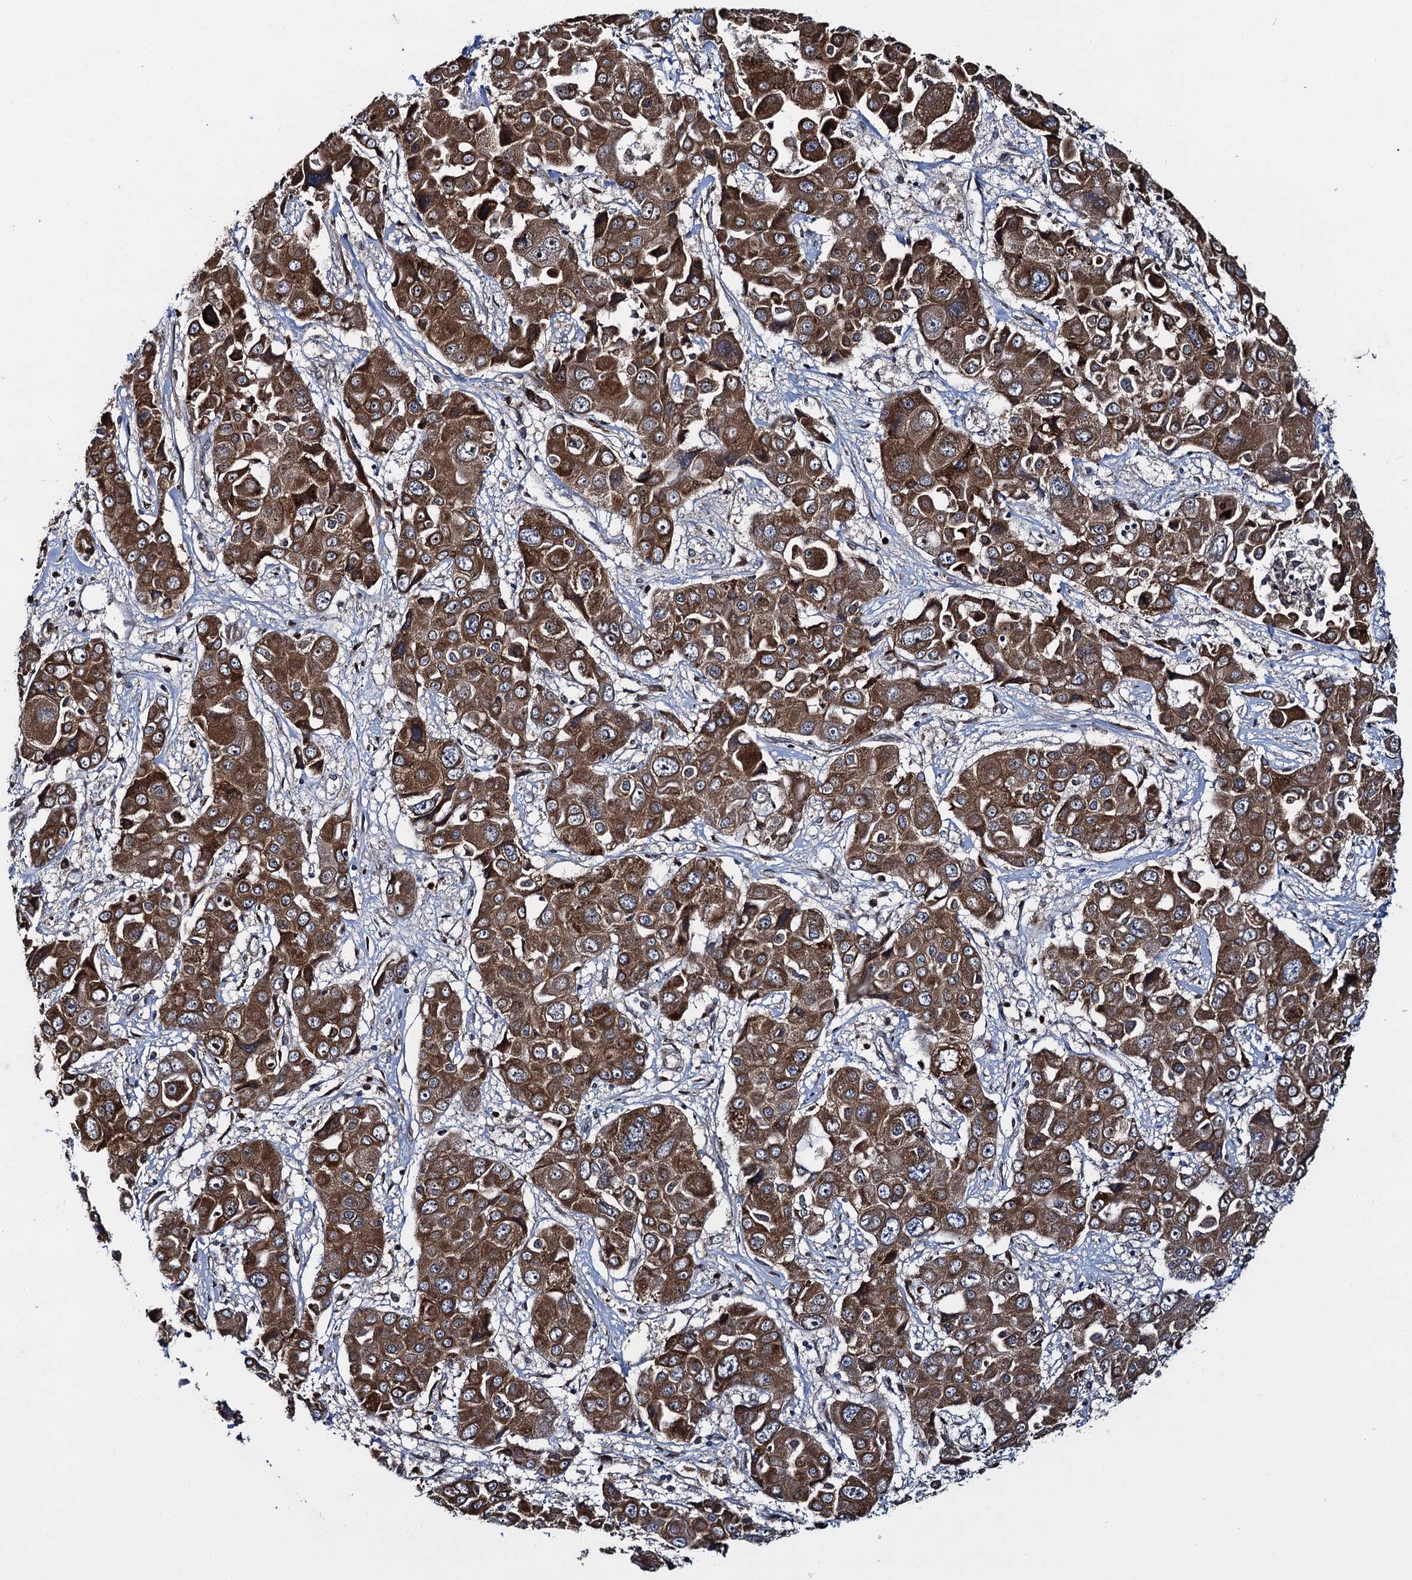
{"staining": {"intensity": "strong", "quantity": ">75%", "location": "cytoplasmic/membranous"}, "tissue": "liver cancer", "cell_type": "Tumor cells", "image_type": "cancer", "snomed": [{"axis": "morphology", "description": "Cholangiocarcinoma"}, {"axis": "topography", "description": "Liver"}], "caption": "Immunohistochemistry (IHC) micrograph of neoplastic tissue: cholangiocarcinoma (liver) stained using immunohistochemistry reveals high levels of strong protein expression localized specifically in the cytoplasmic/membranous of tumor cells, appearing as a cytoplasmic/membranous brown color.", "gene": "EVX2", "patient": {"sex": "male", "age": 67}}